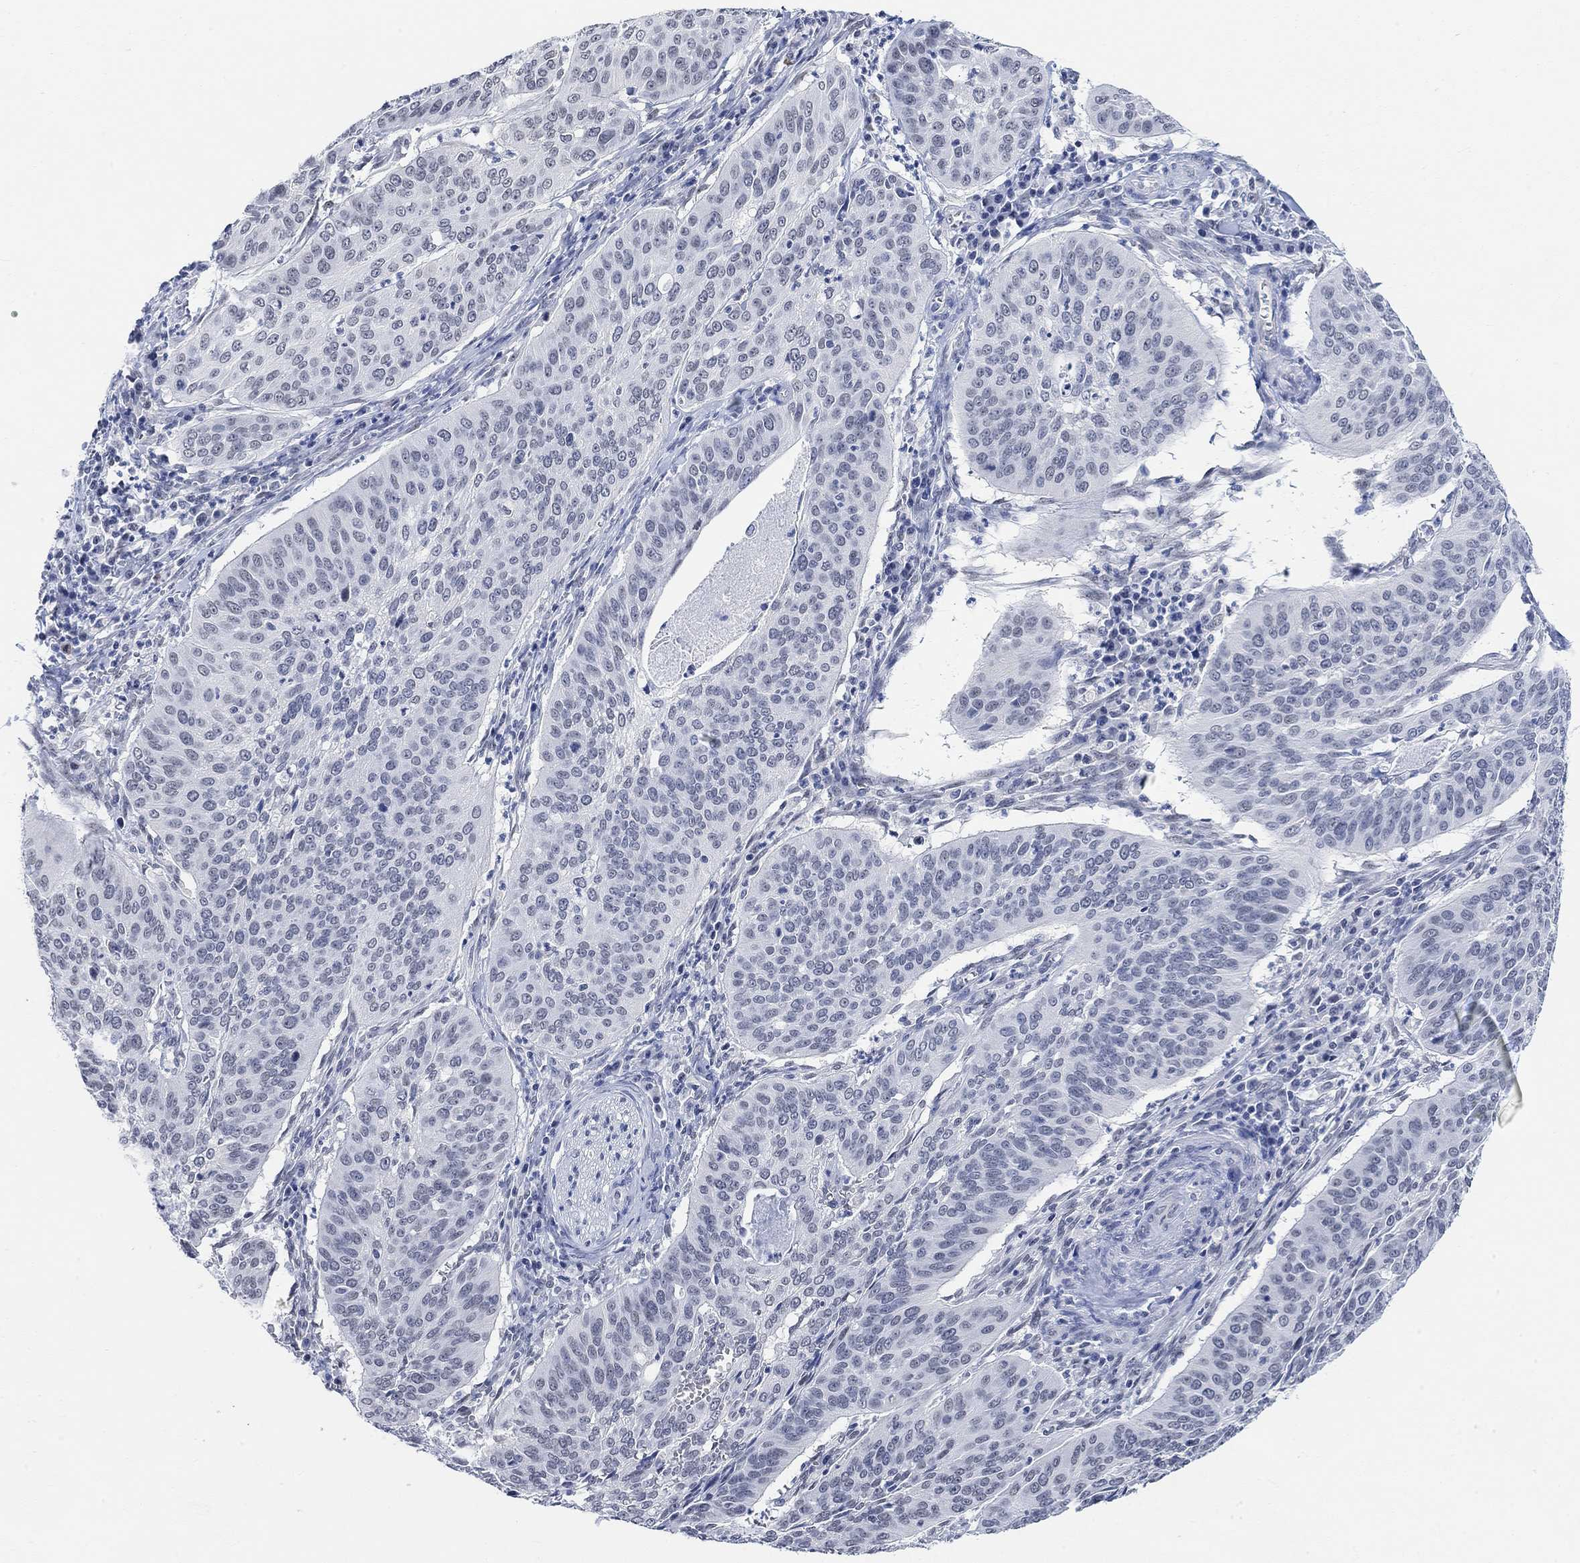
{"staining": {"intensity": "negative", "quantity": "none", "location": "none"}, "tissue": "cervical cancer", "cell_type": "Tumor cells", "image_type": "cancer", "snomed": [{"axis": "morphology", "description": "Normal tissue, NOS"}, {"axis": "morphology", "description": "Squamous cell carcinoma, NOS"}, {"axis": "topography", "description": "Cervix"}], "caption": "An image of squamous cell carcinoma (cervical) stained for a protein demonstrates no brown staining in tumor cells.", "gene": "PURG", "patient": {"sex": "female", "age": 39}}